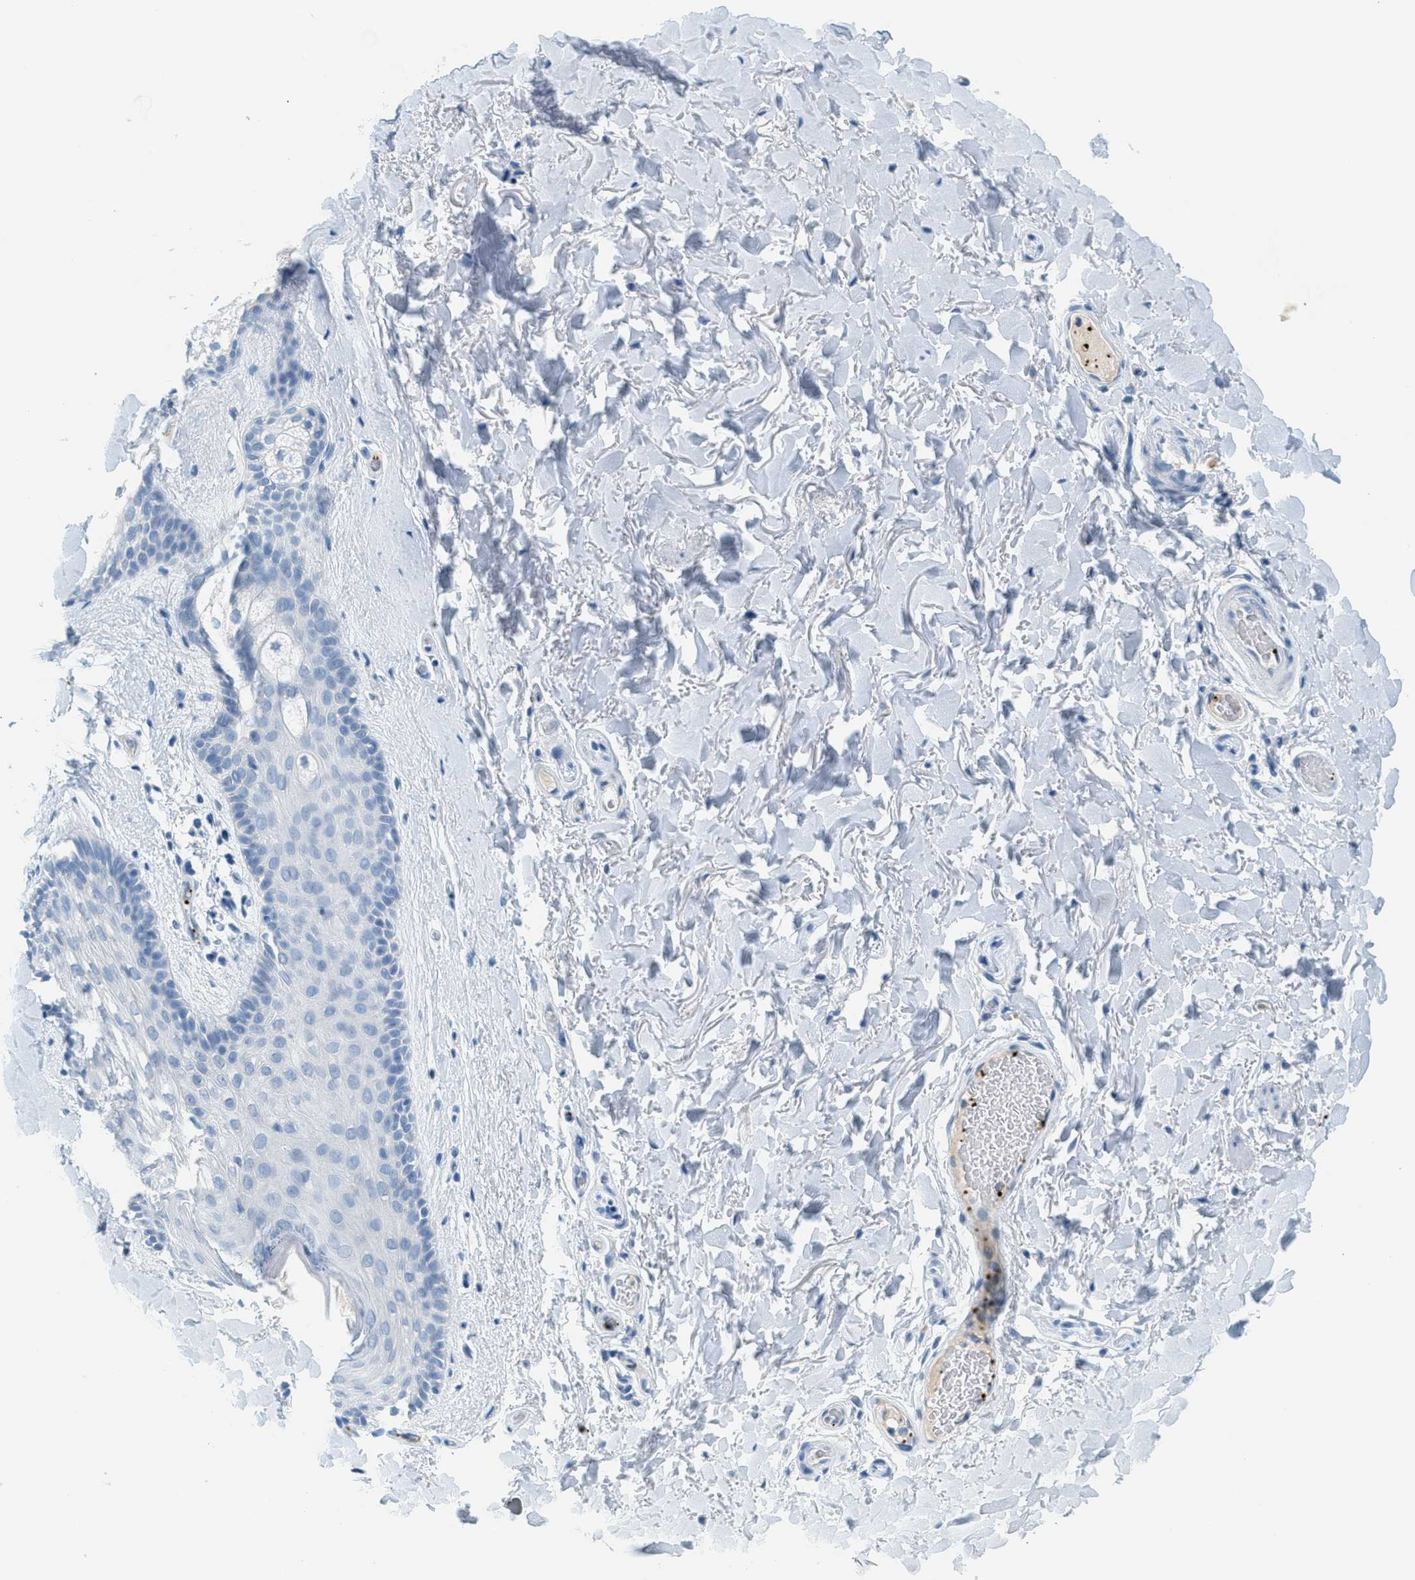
{"staining": {"intensity": "negative", "quantity": "none", "location": "none"}, "tissue": "skin", "cell_type": "Epidermal cells", "image_type": "normal", "snomed": [{"axis": "morphology", "description": "Normal tissue, NOS"}, {"axis": "topography", "description": "Anal"}], "caption": "This histopathology image is of unremarkable skin stained with IHC to label a protein in brown with the nuclei are counter-stained blue. There is no positivity in epidermal cells.", "gene": "PPBP", "patient": {"sex": "male", "age": 74}}